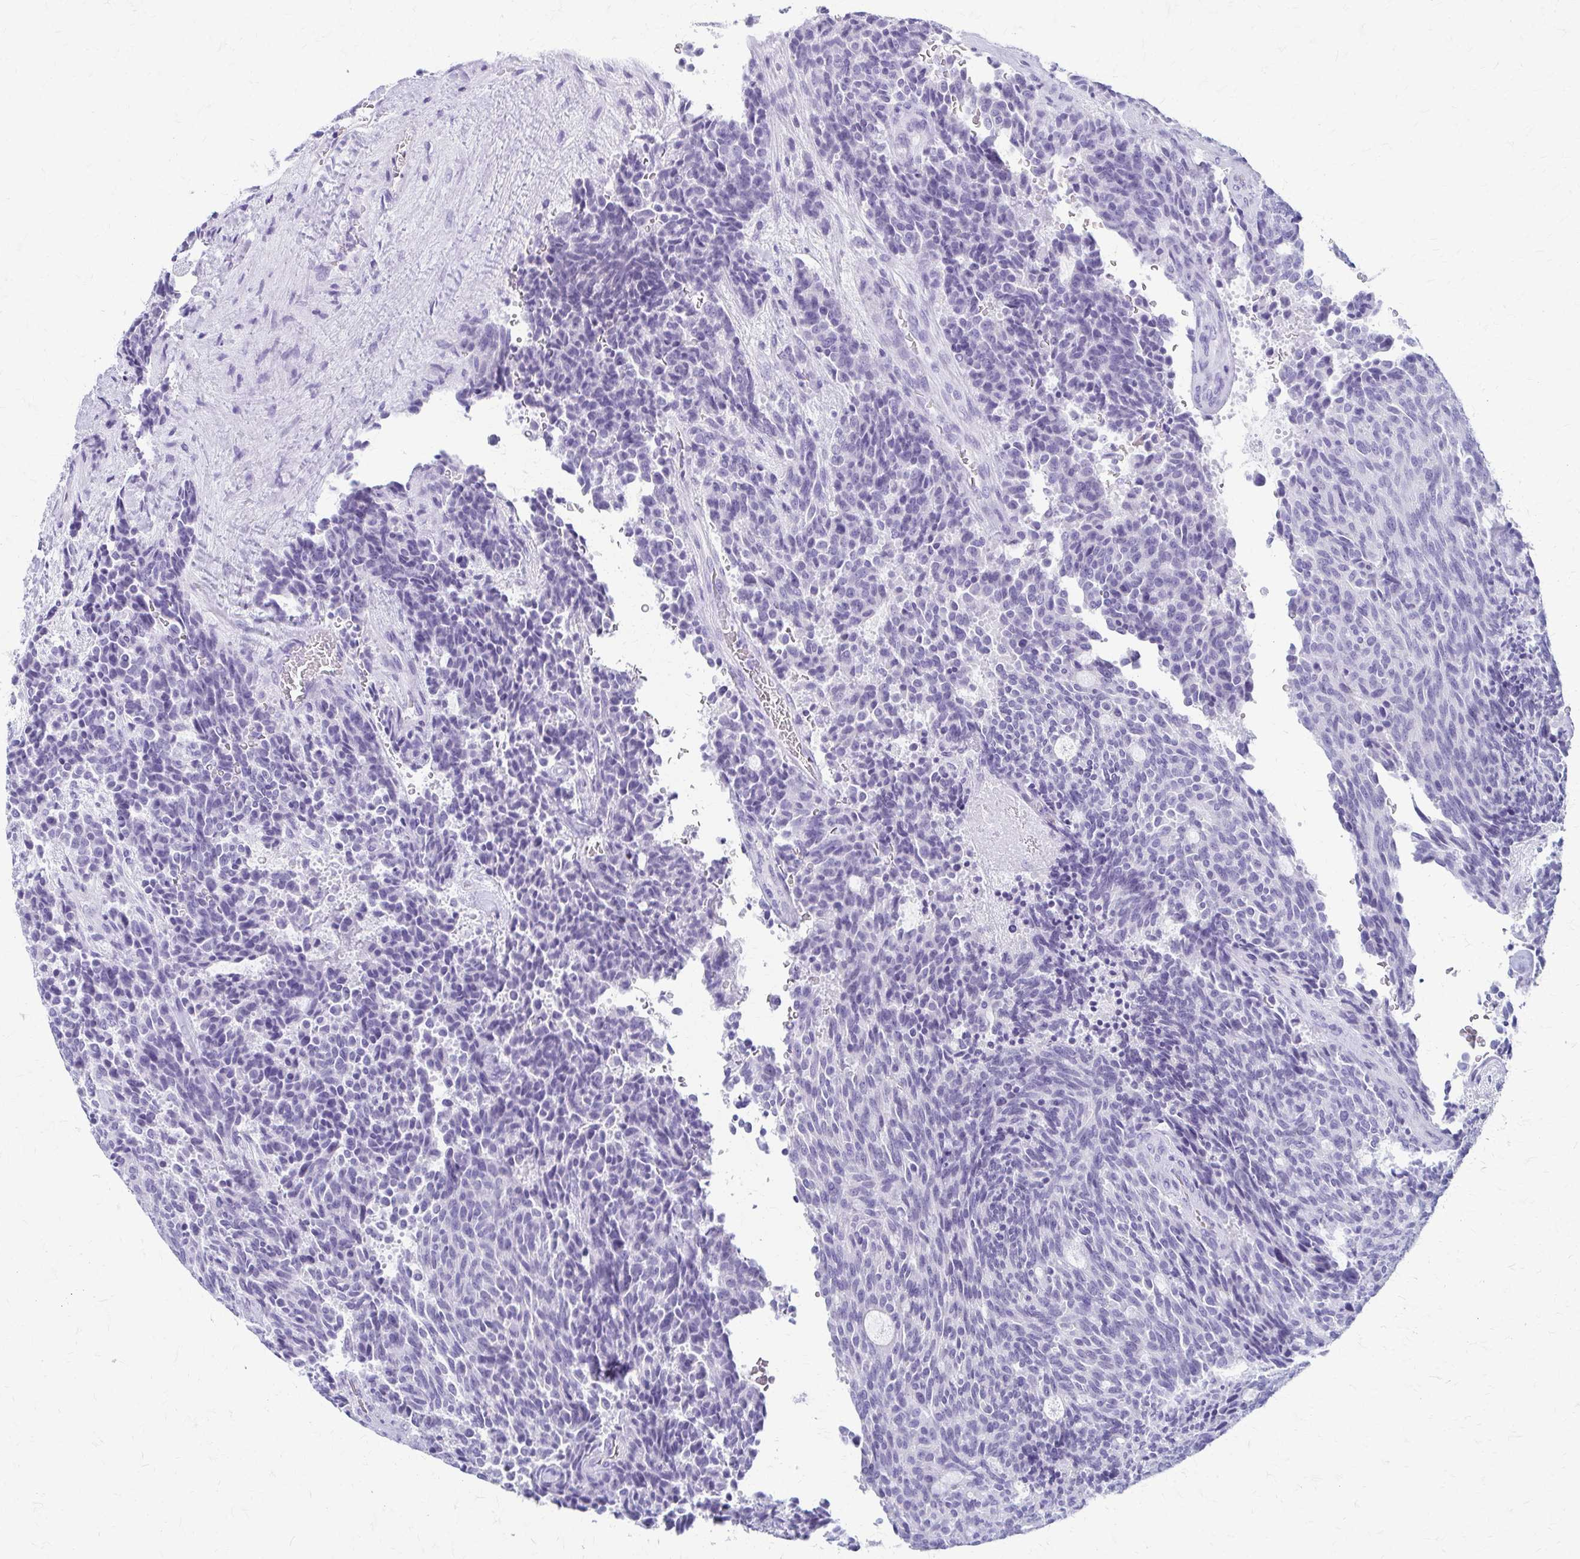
{"staining": {"intensity": "negative", "quantity": "none", "location": "none"}, "tissue": "carcinoid", "cell_type": "Tumor cells", "image_type": "cancer", "snomed": [{"axis": "morphology", "description": "Carcinoid, malignant, NOS"}, {"axis": "topography", "description": "Pancreas"}], "caption": "An immunohistochemistry (IHC) micrograph of malignant carcinoid is shown. There is no staining in tumor cells of malignant carcinoid. (DAB IHC, high magnification).", "gene": "CELF5", "patient": {"sex": "female", "age": 54}}